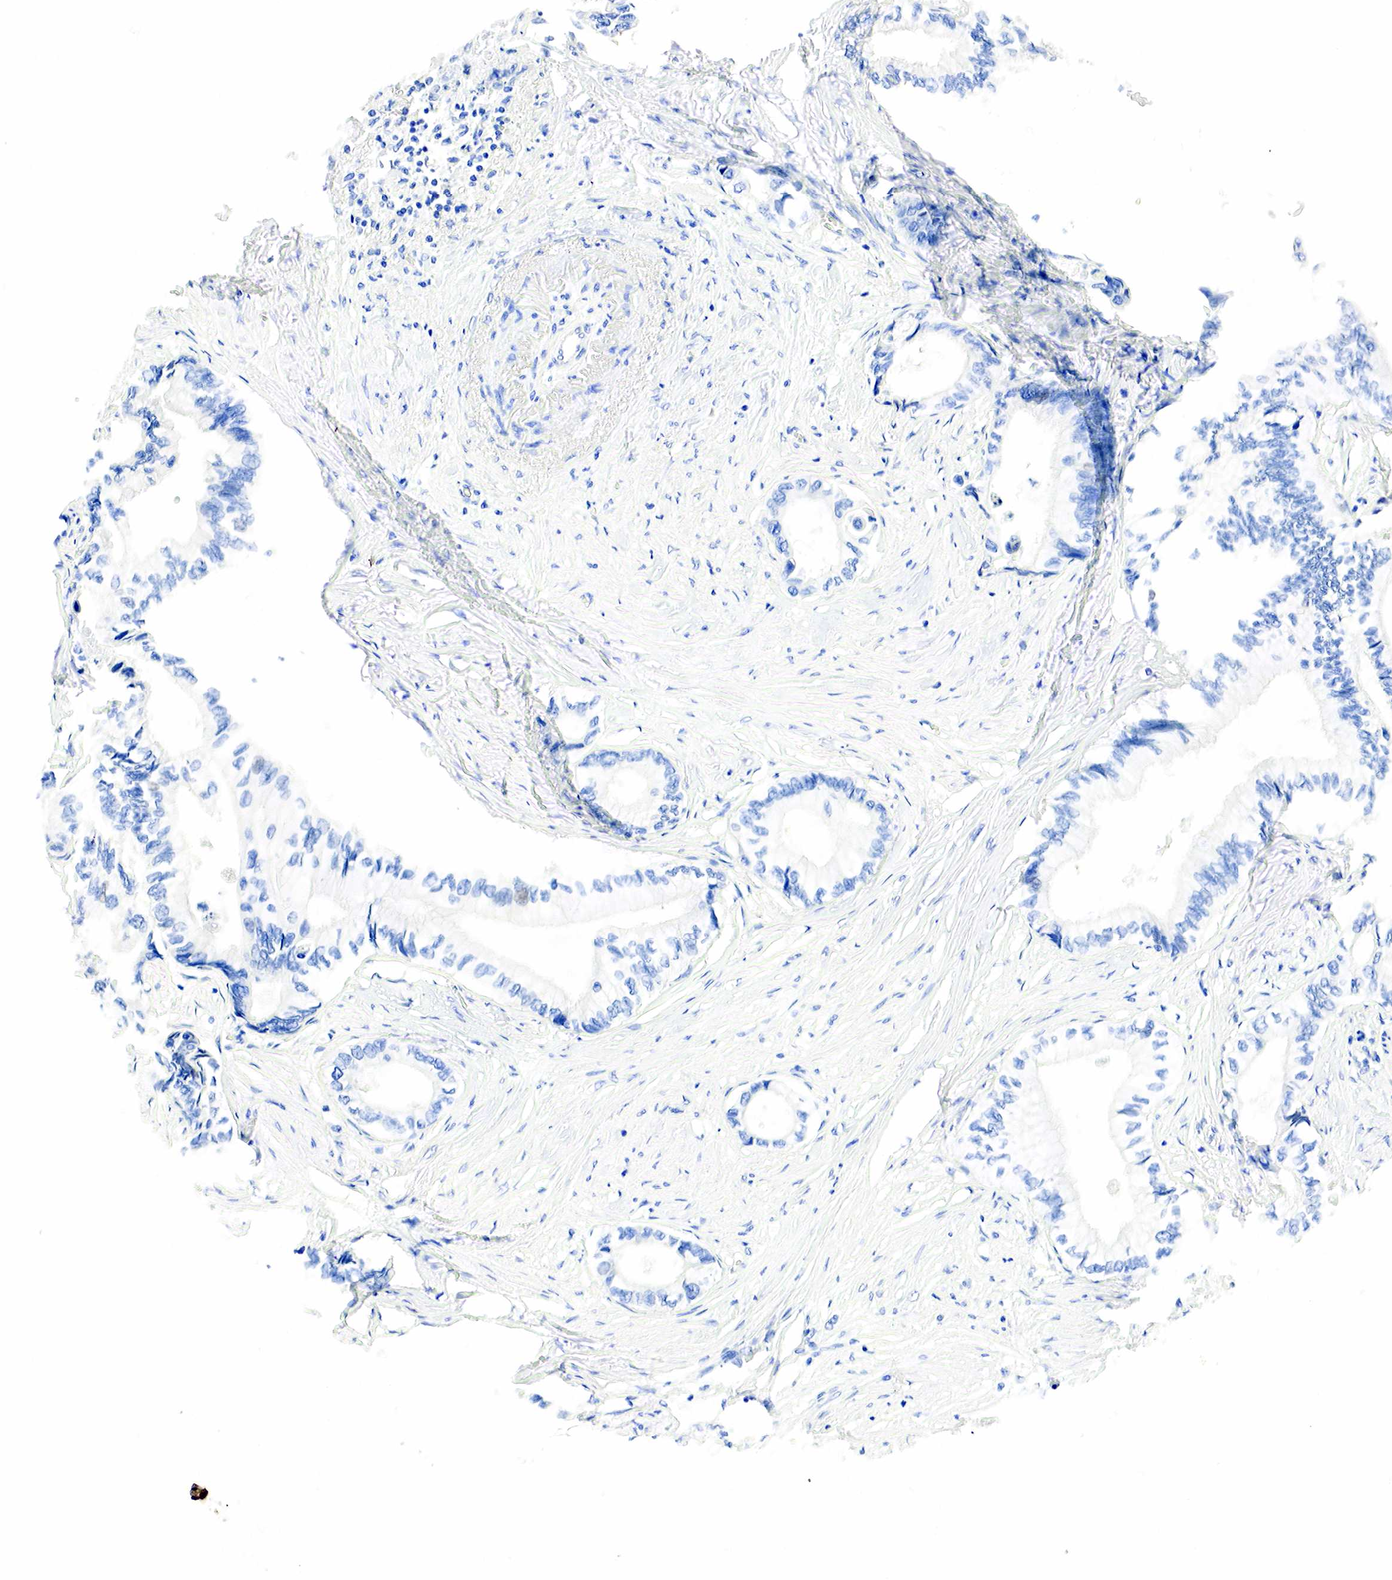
{"staining": {"intensity": "negative", "quantity": "none", "location": "none"}, "tissue": "pancreatic cancer", "cell_type": "Tumor cells", "image_type": "cancer", "snomed": [{"axis": "morphology", "description": "Adenocarcinoma, NOS"}, {"axis": "topography", "description": "Pancreas"}], "caption": "This image is of pancreatic cancer stained with immunohistochemistry (IHC) to label a protein in brown with the nuclei are counter-stained blue. There is no positivity in tumor cells. Nuclei are stained in blue.", "gene": "PGR", "patient": {"sex": "female", "age": 66}}